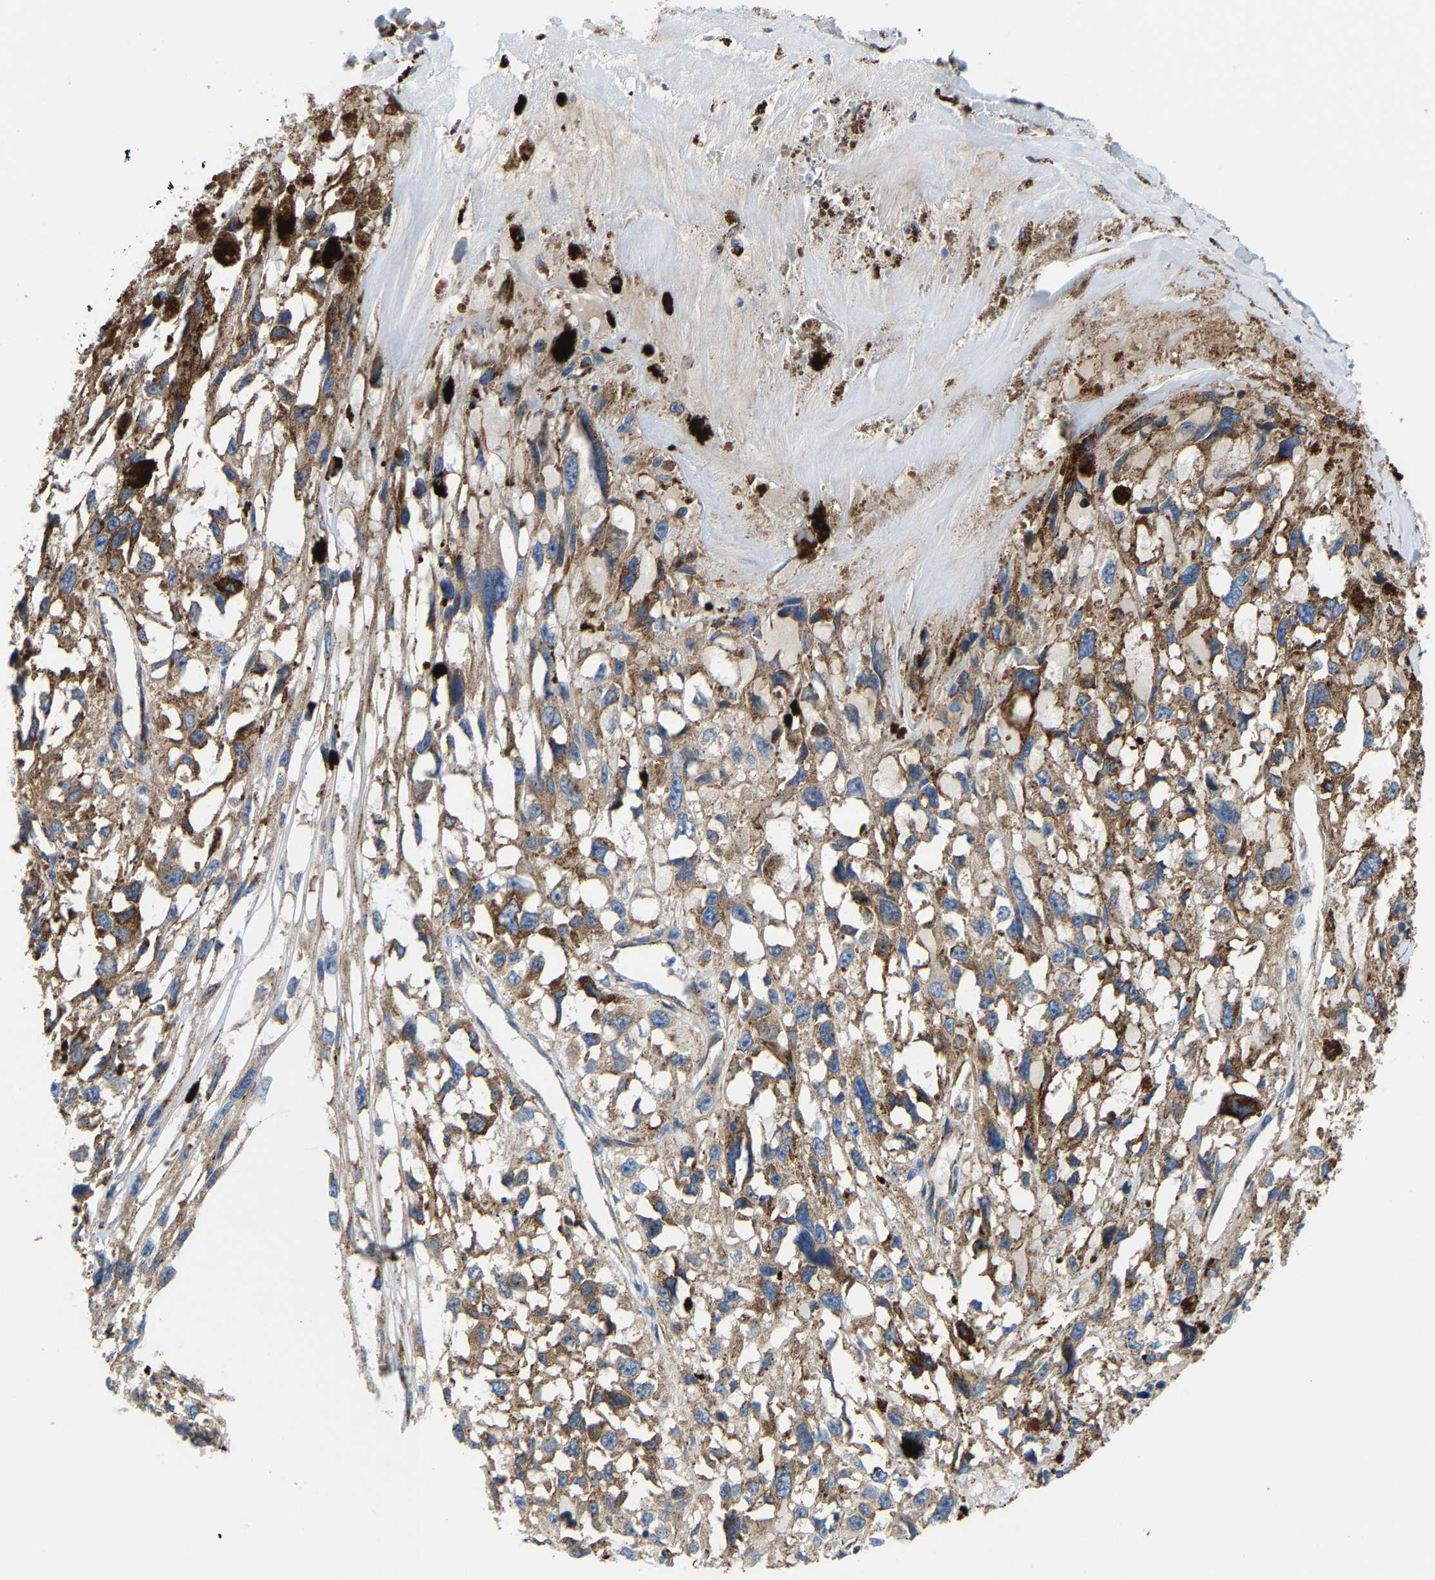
{"staining": {"intensity": "moderate", "quantity": ">75%", "location": "cytoplasmic/membranous"}, "tissue": "melanoma", "cell_type": "Tumor cells", "image_type": "cancer", "snomed": [{"axis": "morphology", "description": "Malignant melanoma, Metastatic site"}, {"axis": "topography", "description": "Lymph node"}], "caption": "Immunohistochemistry (IHC) micrograph of neoplastic tissue: malignant melanoma (metastatic site) stained using IHC exhibits medium levels of moderate protein expression localized specifically in the cytoplasmic/membranous of tumor cells, appearing as a cytoplasmic/membranous brown color.", "gene": "DPP7", "patient": {"sex": "male", "age": 59}}